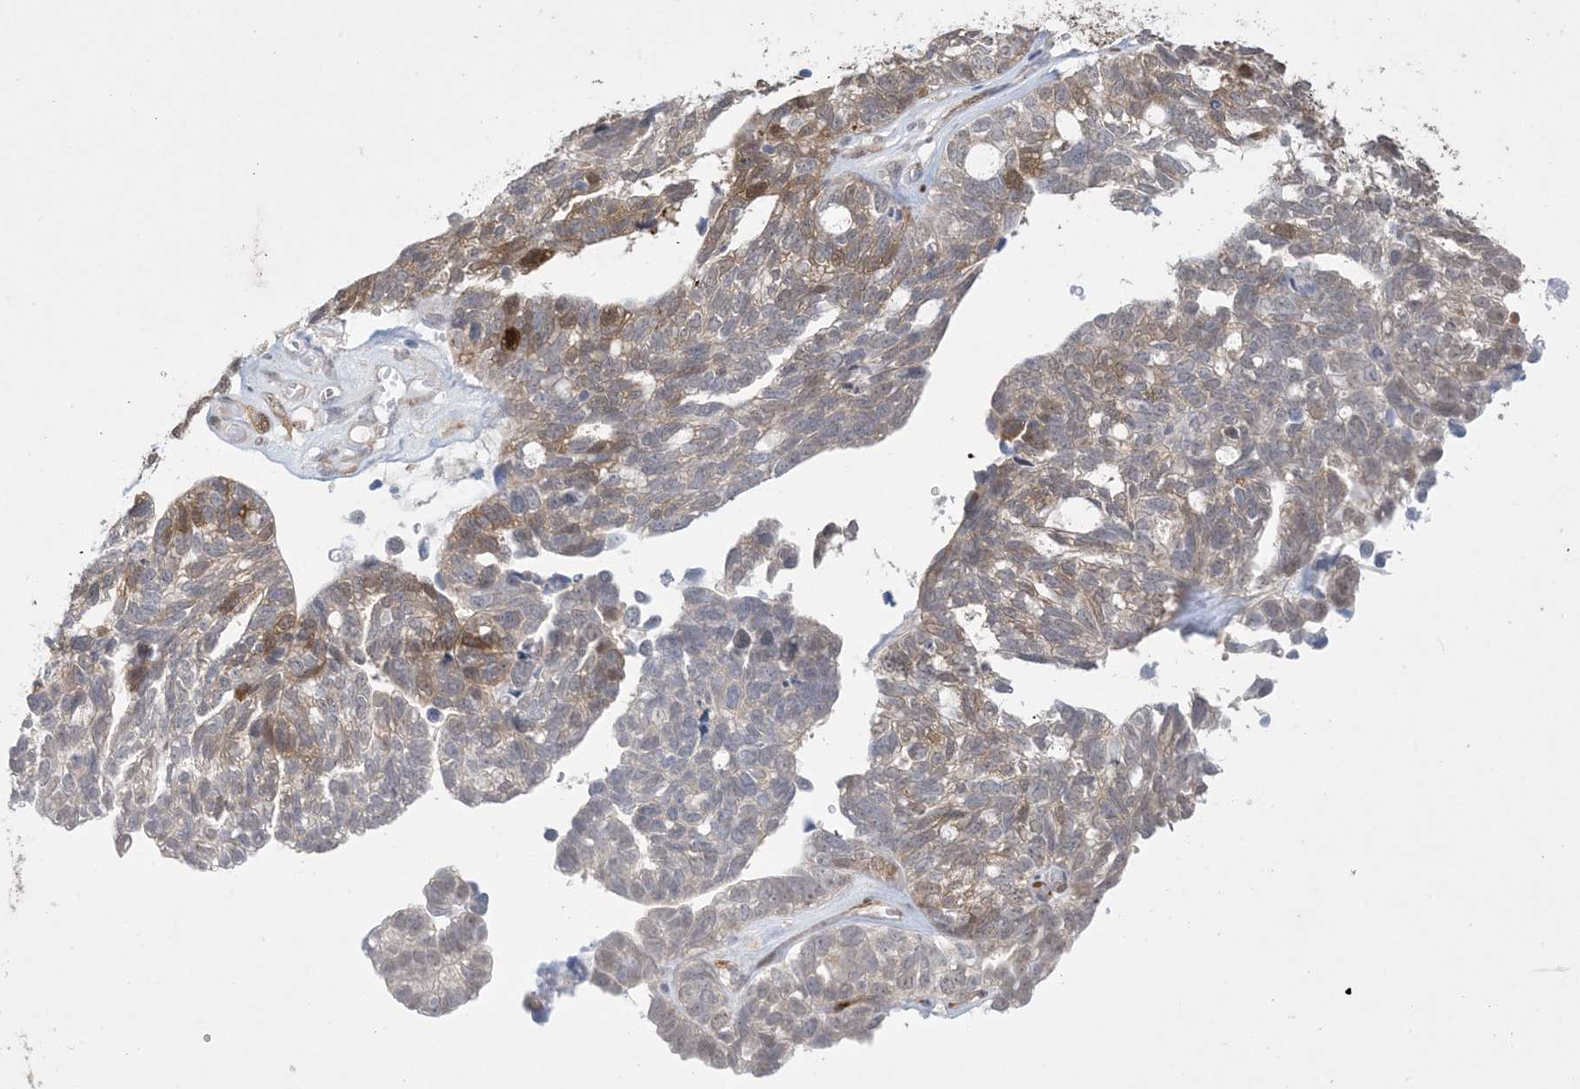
{"staining": {"intensity": "moderate", "quantity": "<25%", "location": "cytoplasmic/membranous"}, "tissue": "ovarian cancer", "cell_type": "Tumor cells", "image_type": "cancer", "snomed": [{"axis": "morphology", "description": "Cystadenocarcinoma, serous, NOS"}, {"axis": "topography", "description": "Ovary"}], "caption": "A high-resolution image shows immunohistochemistry (IHC) staining of serous cystadenocarcinoma (ovarian), which shows moderate cytoplasmic/membranous positivity in approximately <25% of tumor cells.", "gene": "HMGCS1", "patient": {"sex": "female", "age": 79}}